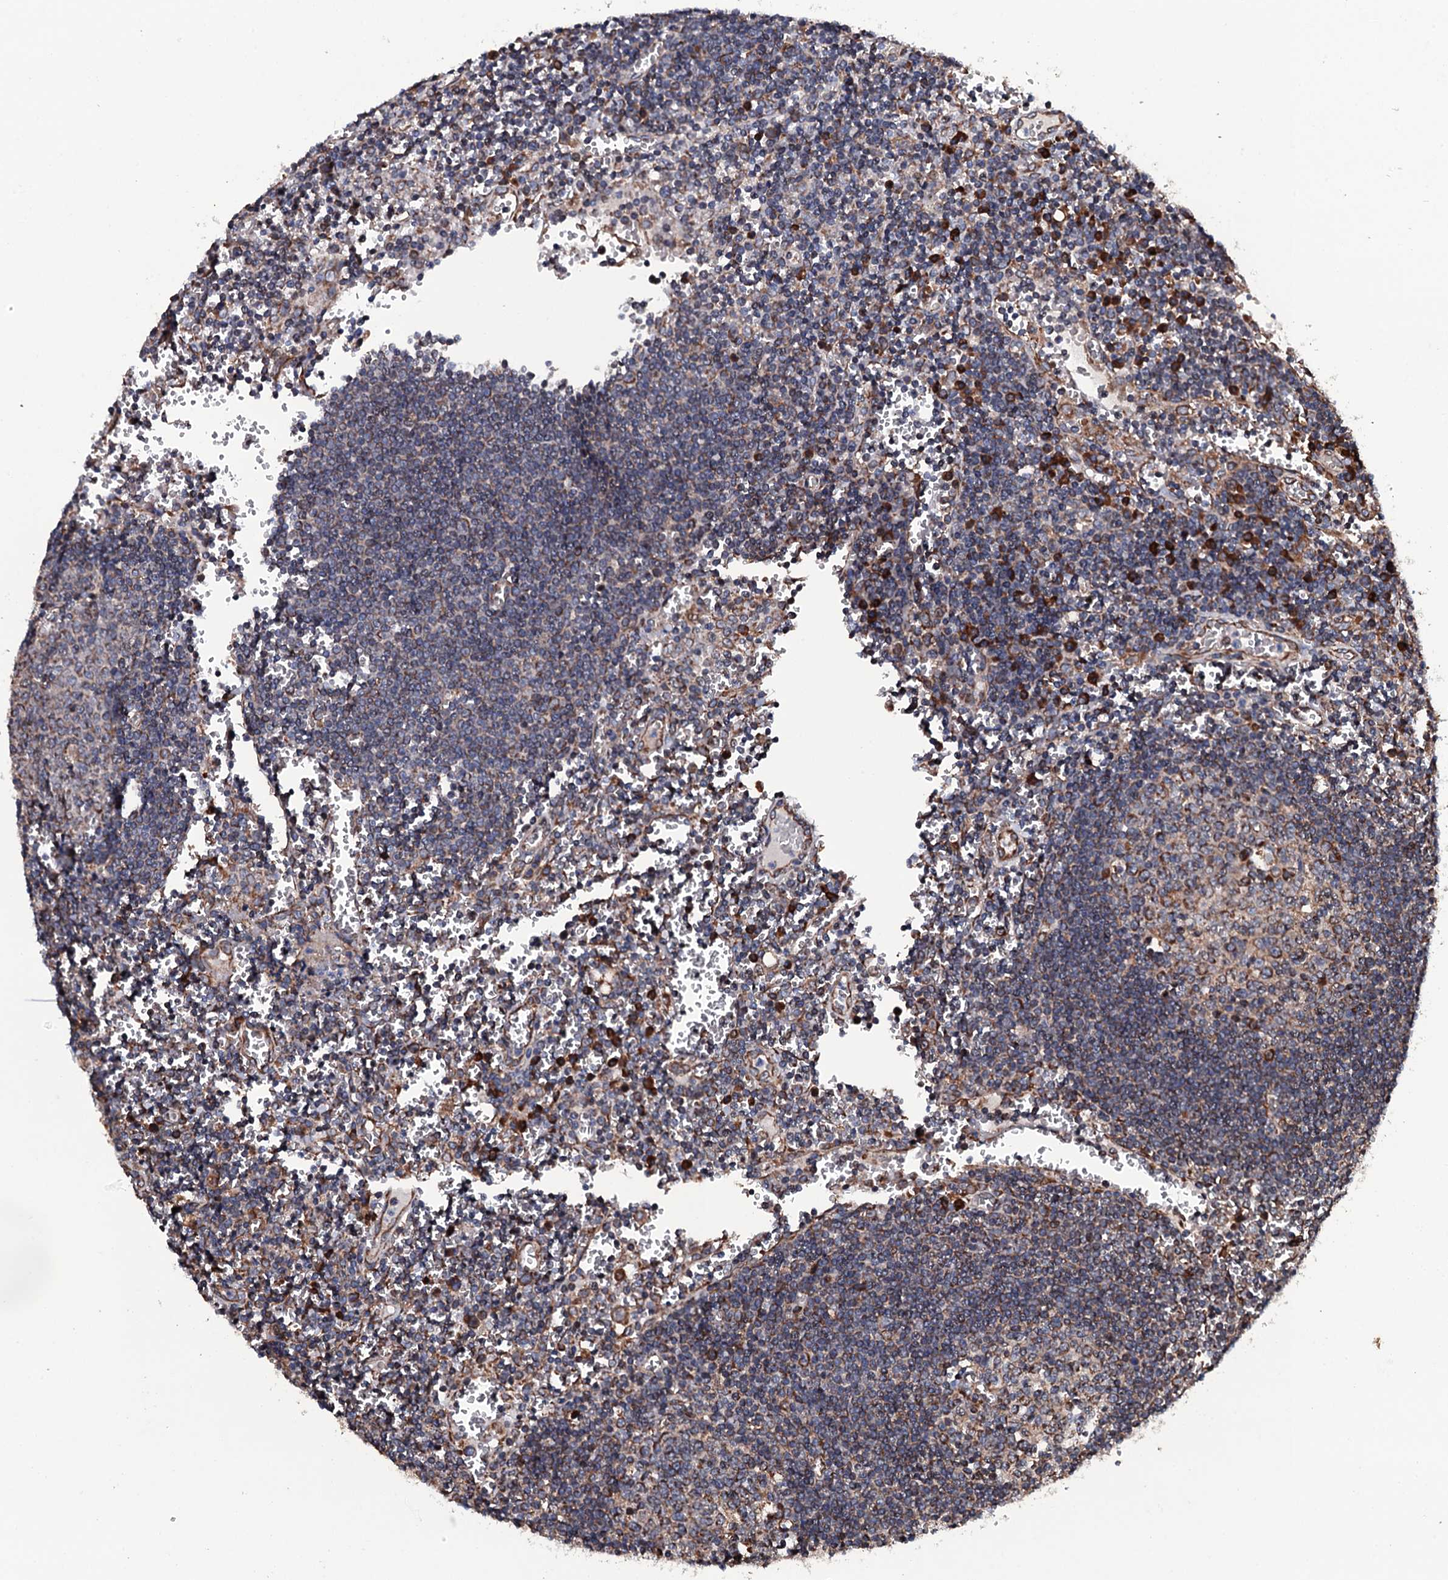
{"staining": {"intensity": "moderate", "quantity": "<25%", "location": "cytoplasmic/membranous"}, "tissue": "lymph node", "cell_type": "Germinal center cells", "image_type": "normal", "snomed": [{"axis": "morphology", "description": "Normal tissue, NOS"}, {"axis": "topography", "description": "Lymph node"}], "caption": "Benign lymph node exhibits moderate cytoplasmic/membranous expression in about <25% of germinal center cells, visualized by immunohistochemistry. (DAB IHC with brightfield microscopy, high magnification).", "gene": "RAB12", "patient": {"sex": "female", "age": 73}}